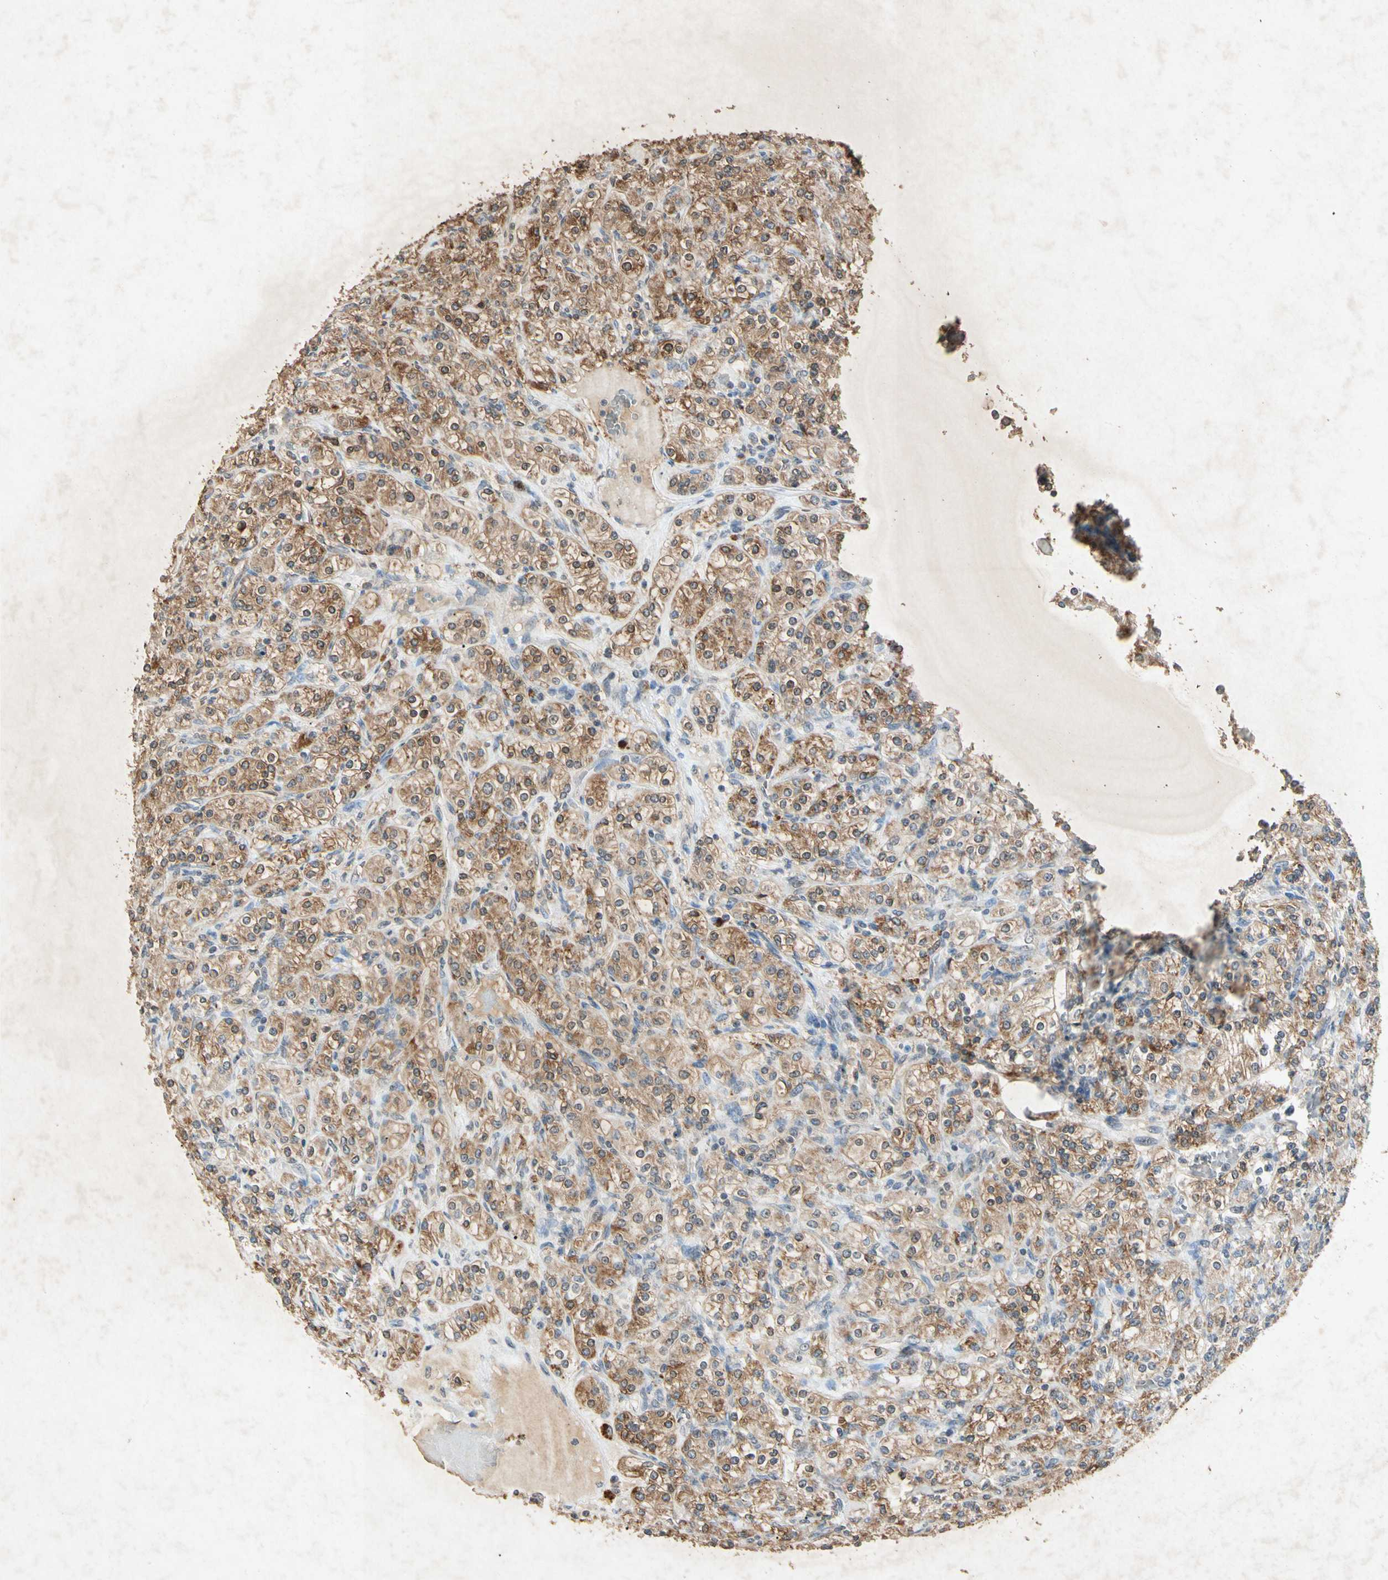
{"staining": {"intensity": "moderate", "quantity": ">75%", "location": "cytoplasmic/membranous"}, "tissue": "renal cancer", "cell_type": "Tumor cells", "image_type": "cancer", "snomed": [{"axis": "morphology", "description": "Adenocarcinoma, NOS"}, {"axis": "topography", "description": "Kidney"}], "caption": "Moderate cytoplasmic/membranous positivity for a protein is appreciated in approximately >75% of tumor cells of adenocarcinoma (renal) using IHC.", "gene": "MSRB1", "patient": {"sex": "male", "age": 77}}